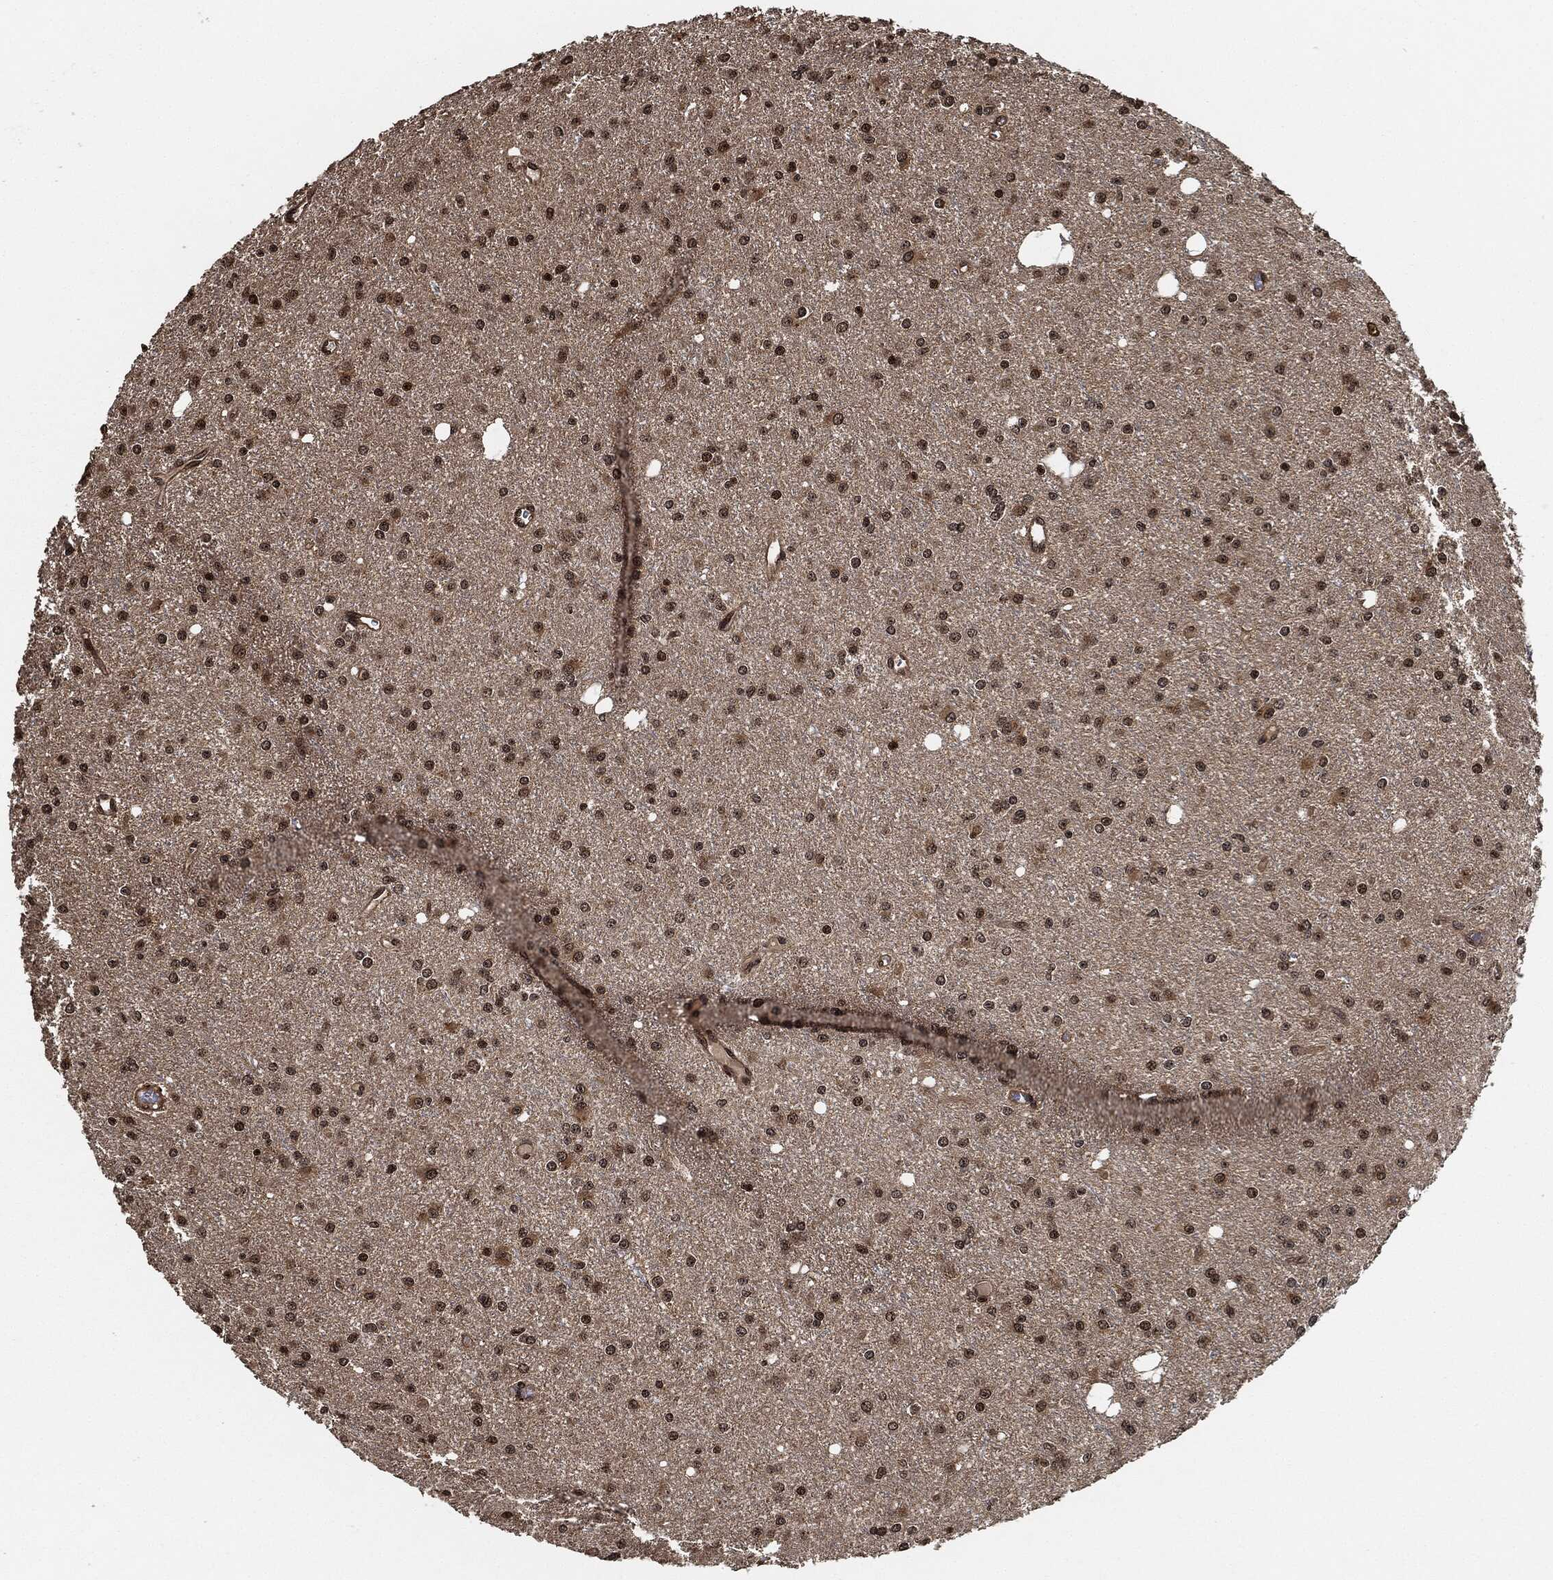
{"staining": {"intensity": "moderate", "quantity": ">75%", "location": "nuclear"}, "tissue": "glioma", "cell_type": "Tumor cells", "image_type": "cancer", "snomed": [{"axis": "morphology", "description": "Glioma, malignant, Low grade"}, {"axis": "topography", "description": "Brain"}], "caption": "A histopathology image of low-grade glioma (malignant) stained for a protein demonstrates moderate nuclear brown staining in tumor cells.", "gene": "PDK1", "patient": {"sex": "male", "age": 27}}